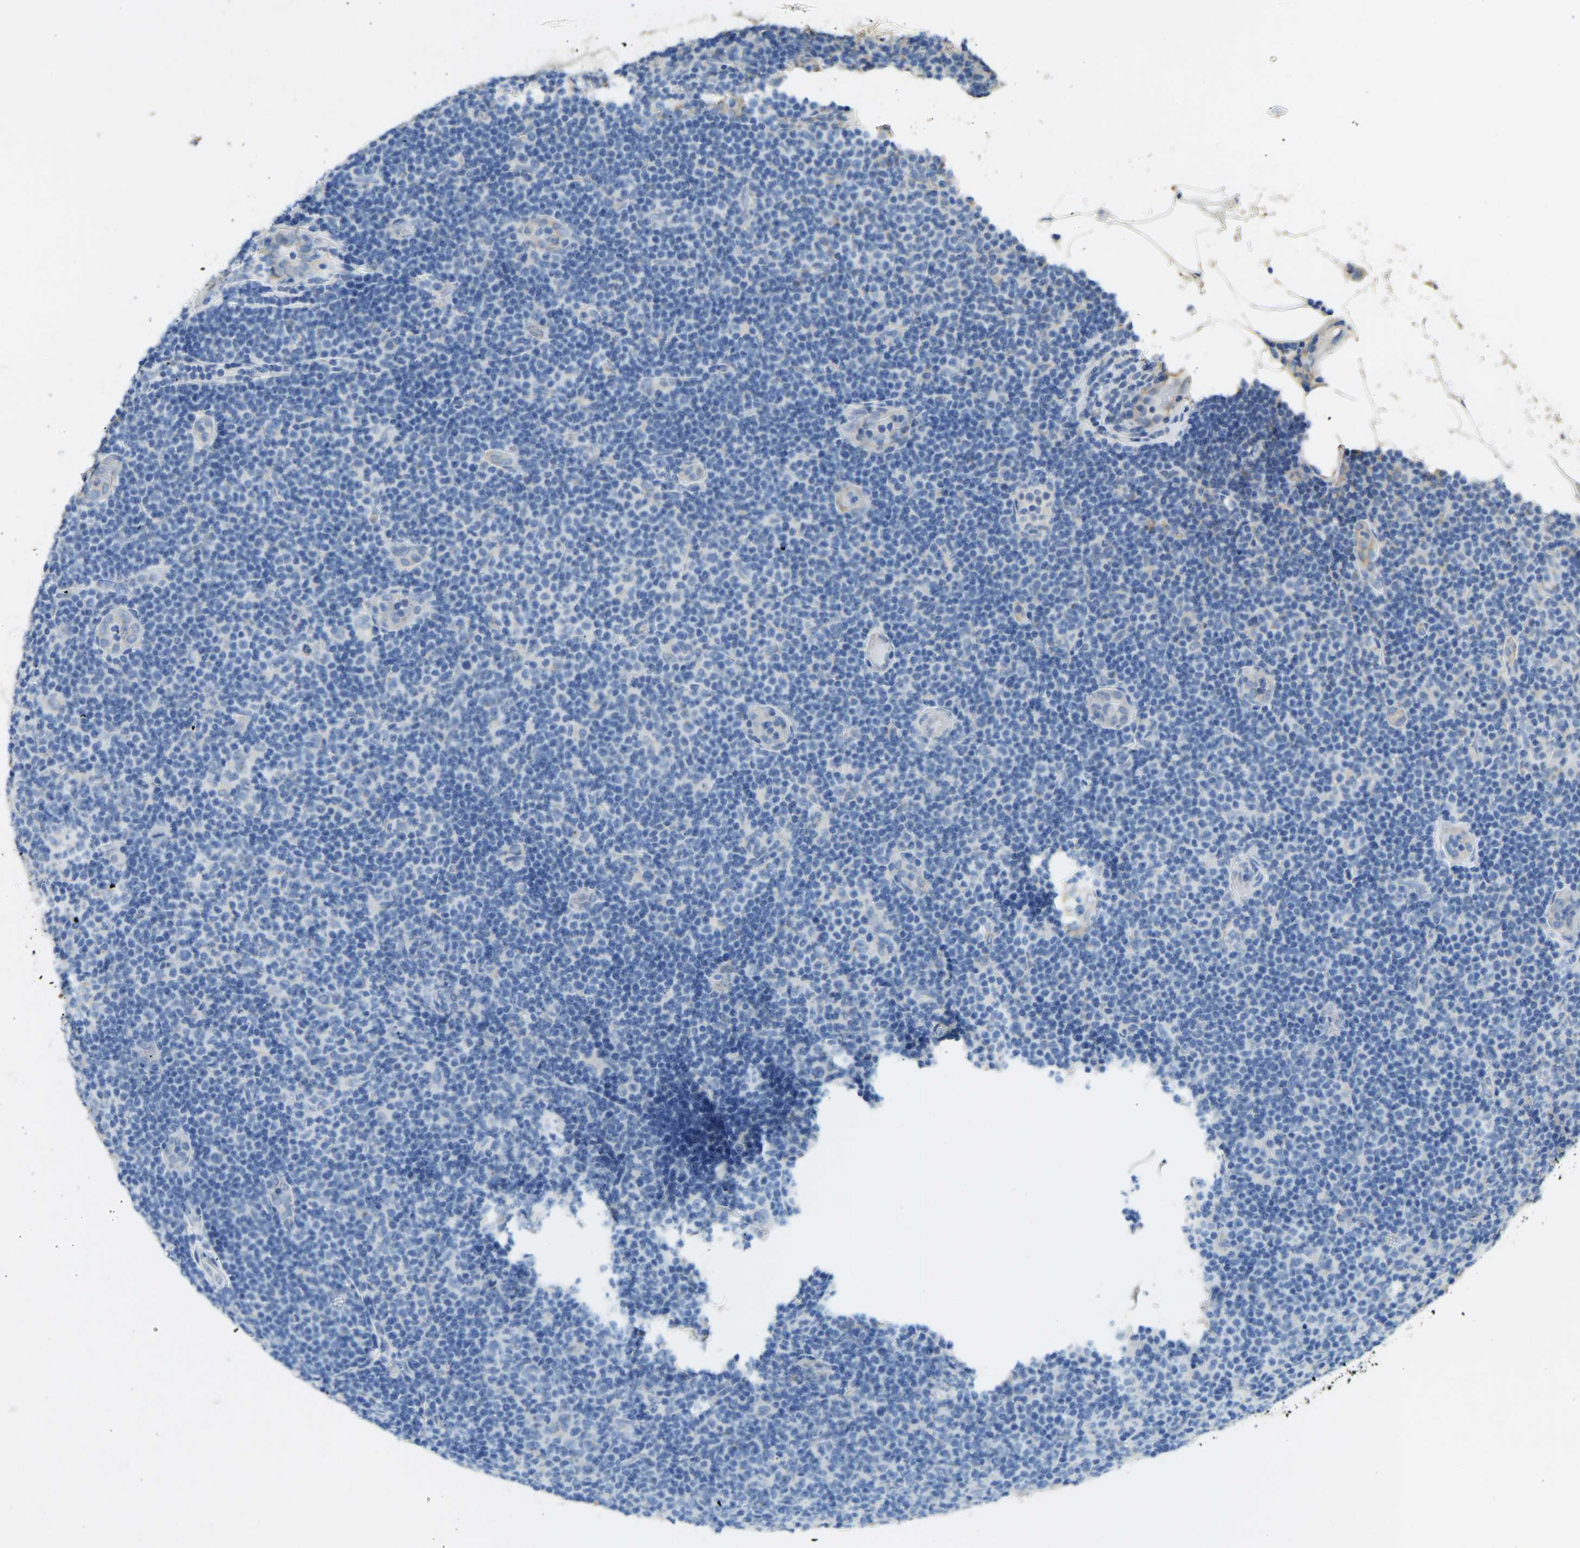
{"staining": {"intensity": "negative", "quantity": "none", "location": "none"}, "tissue": "lymphoma", "cell_type": "Tumor cells", "image_type": "cancer", "snomed": [{"axis": "morphology", "description": "Malignant lymphoma, non-Hodgkin's type, Low grade"}, {"axis": "topography", "description": "Lymph node"}], "caption": "DAB immunohistochemical staining of human malignant lymphoma, non-Hodgkin's type (low-grade) exhibits no significant staining in tumor cells.", "gene": "TECTA", "patient": {"sex": "male", "age": 66}}